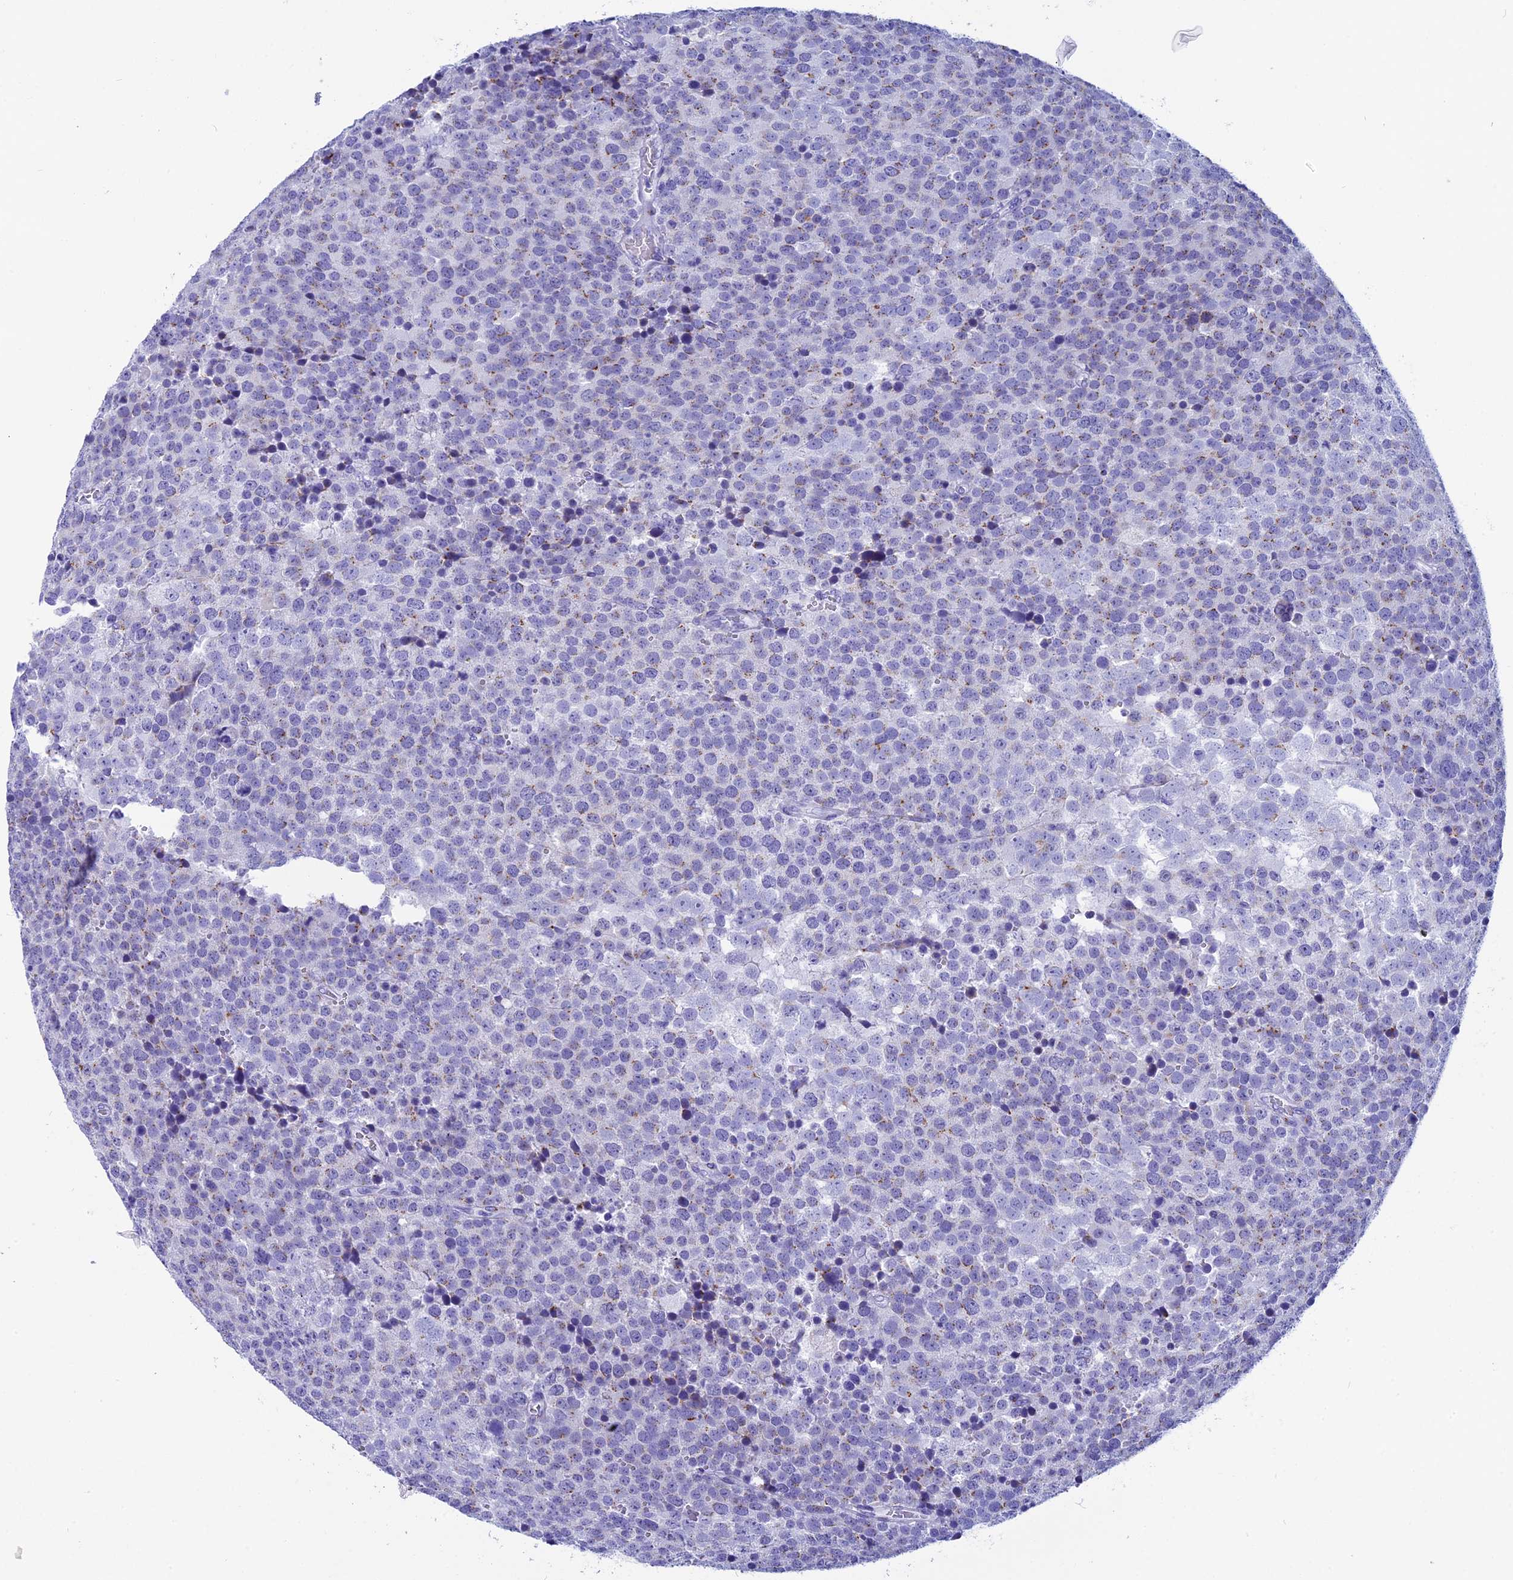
{"staining": {"intensity": "weak", "quantity": "25%-75%", "location": "cytoplasmic/membranous"}, "tissue": "testis cancer", "cell_type": "Tumor cells", "image_type": "cancer", "snomed": [{"axis": "morphology", "description": "Seminoma, NOS"}, {"axis": "topography", "description": "Testis"}], "caption": "An image showing weak cytoplasmic/membranous positivity in about 25%-75% of tumor cells in testis cancer (seminoma), as visualized by brown immunohistochemical staining.", "gene": "AP3B2", "patient": {"sex": "male", "age": 71}}